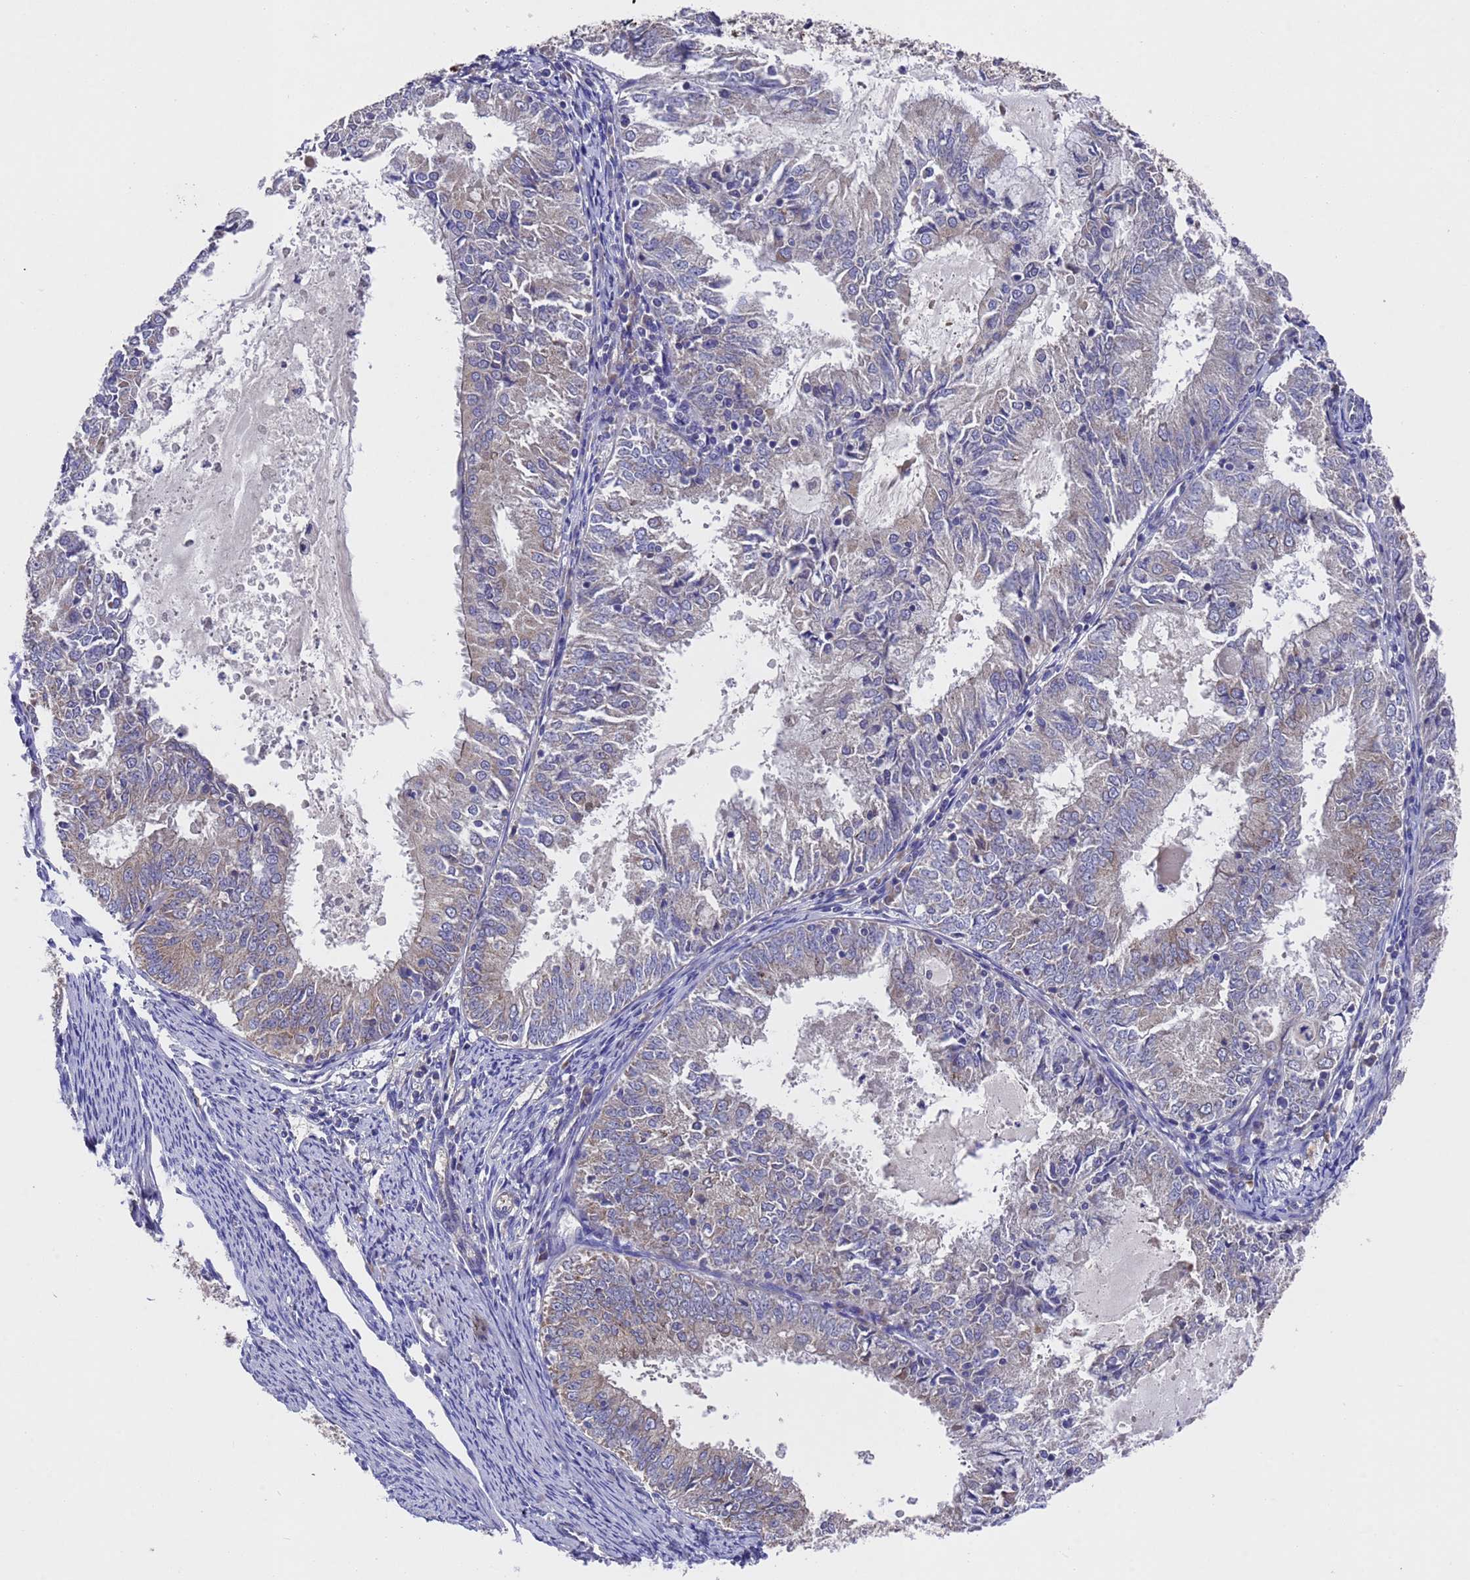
{"staining": {"intensity": "weak", "quantity": "25%-75%", "location": "cytoplasmic/membranous"}, "tissue": "endometrial cancer", "cell_type": "Tumor cells", "image_type": "cancer", "snomed": [{"axis": "morphology", "description": "Adenocarcinoma, NOS"}, {"axis": "topography", "description": "Endometrium"}], "caption": "Endometrial adenocarcinoma stained with immunohistochemistry (IHC) demonstrates weak cytoplasmic/membranous expression in approximately 25%-75% of tumor cells.", "gene": "DCAF12L2", "patient": {"sex": "female", "age": 57}}